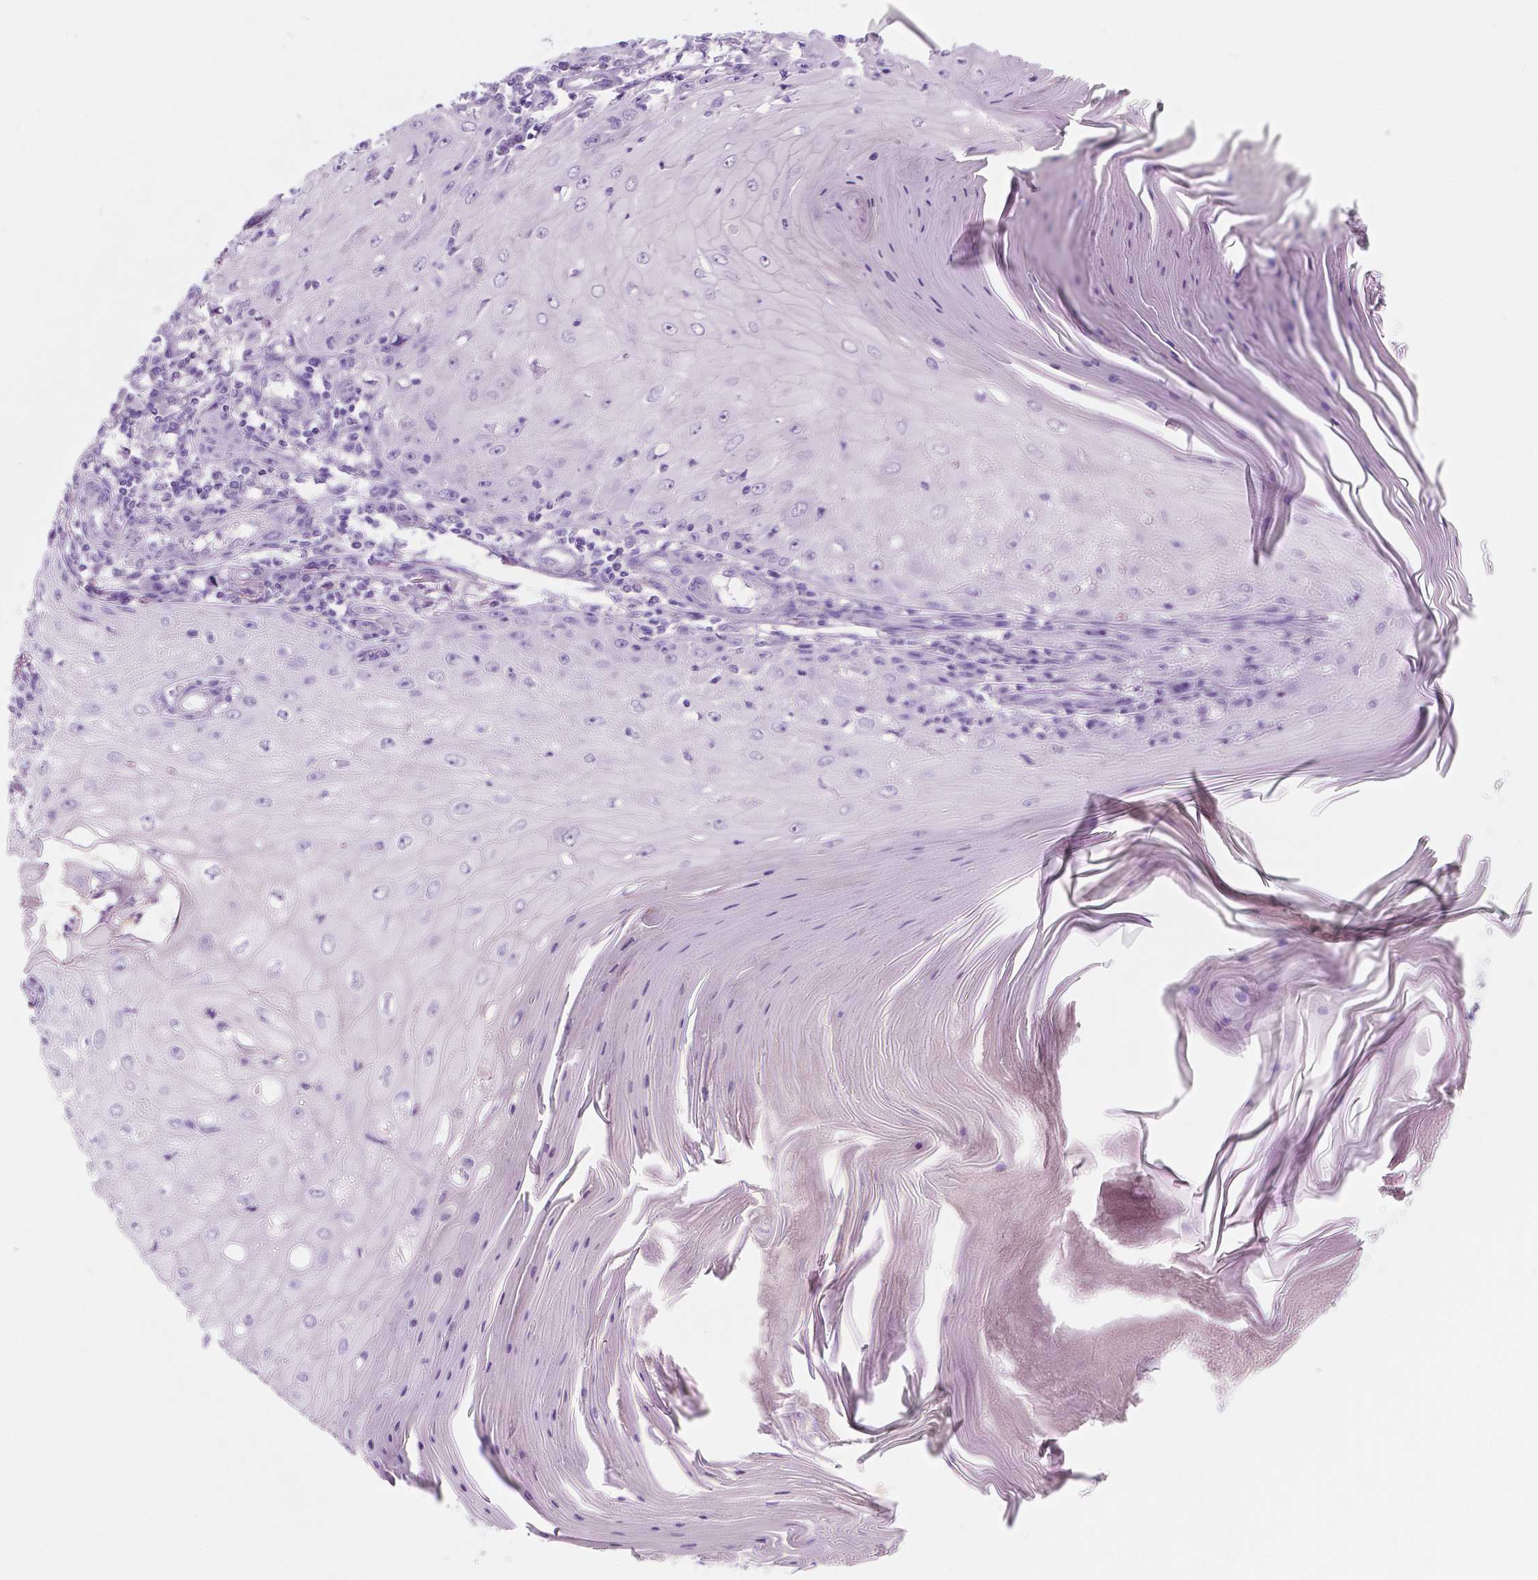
{"staining": {"intensity": "negative", "quantity": "none", "location": "none"}, "tissue": "skin cancer", "cell_type": "Tumor cells", "image_type": "cancer", "snomed": [{"axis": "morphology", "description": "Squamous cell carcinoma, NOS"}, {"axis": "topography", "description": "Skin"}], "caption": "There is no significant staining in tumor cells of squamous cell carcinoma (skin).", "gene": "CUZD1", "patient": {"sex": "female", "age": 73}}